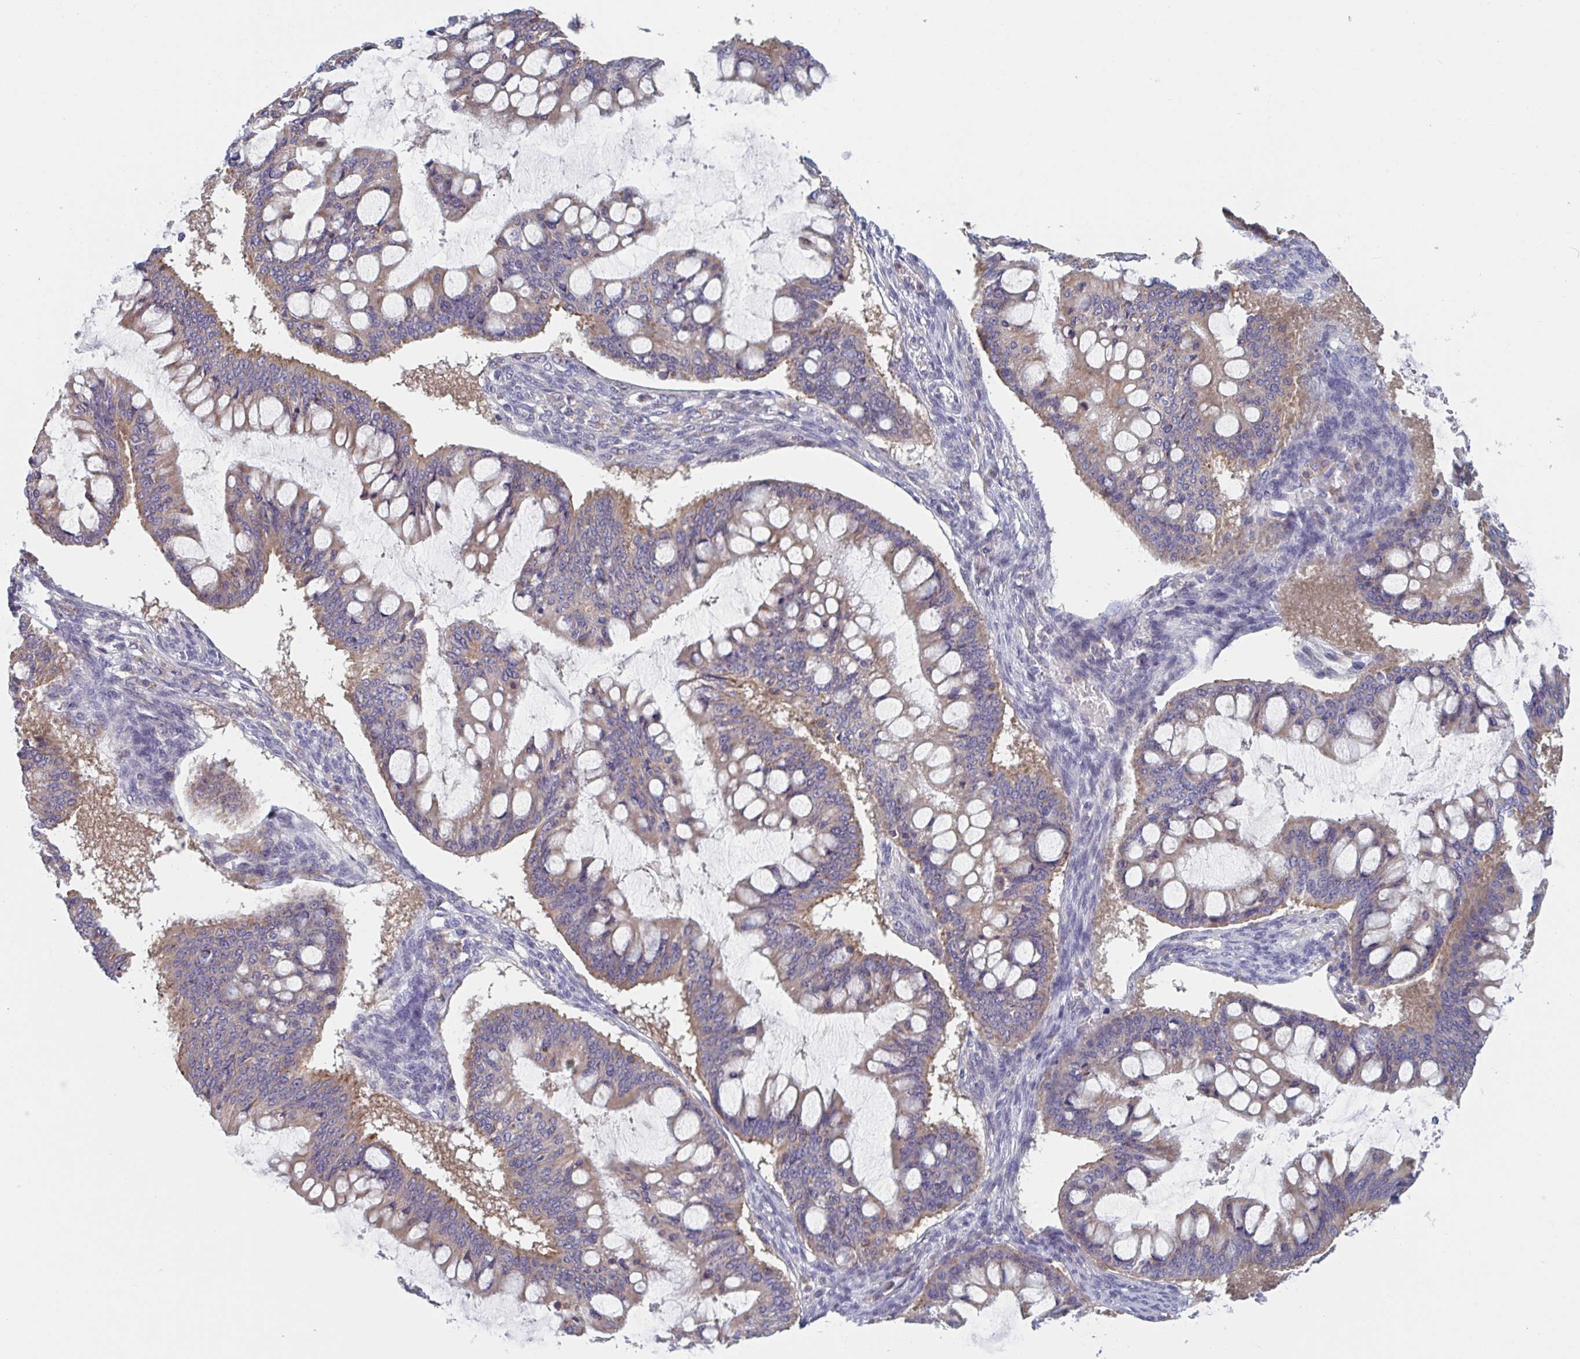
{"staining": {"intensity": "weak", "quantity": "25%-75%", "location": "cytoplasmic/membranous"}, "tissue": "ovarian cancer", "cell_type": "Tumor cells", "image_type": "cancer", "snomed": [{"axis": "morphology", "description": "Cystadenocarcinoma, mucinous, NOS"}, {"axis": "topography", "description": "Ovary"}], "caption": "Approximately 25%-75% of tumor cells in human mucinous cystadenocarcinoma (ovarian) show weak cytoplasmic/membranous protein expression as visualized by brown immunohistochemical staining.", "gene": "NIPSNAP1", "patient": {"sex": "female", "age": 73}}